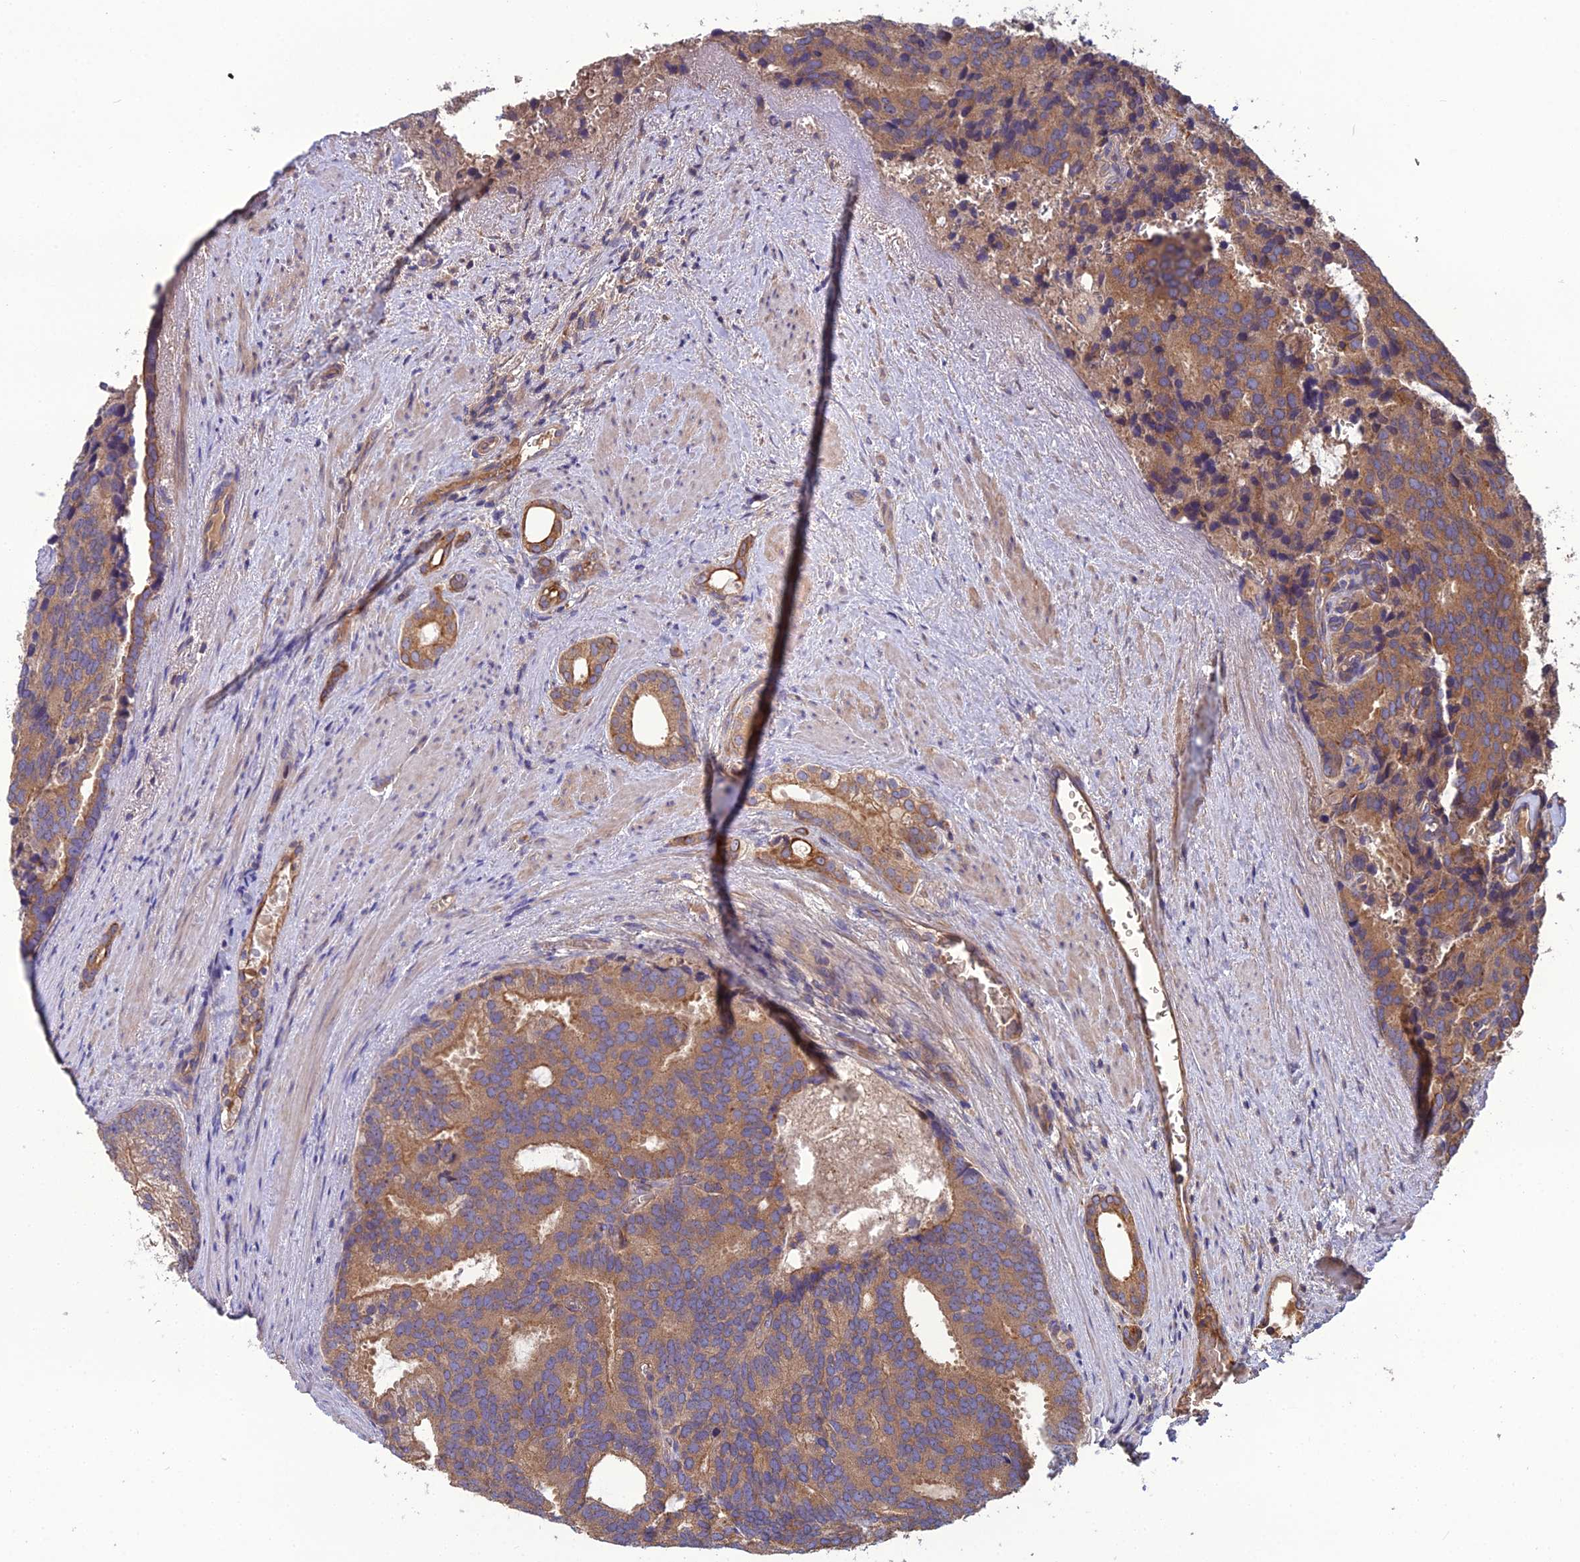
{"staining": {"intensity": "moderate", "quantity": ">75%", "location": "cytoplasmic/membranous"}, "tissue": "prostate cancer", "cell_type": "Tumor cells", "image_type": "cancer", "snomed": [{"axis": "morphology", "description": "Adenocarcinoma, Low grade"}, {"axis": "topography", "description": "Prostate"}], "caption": "The histopathology image shows immunohistochemical staining of prostate adenocarcinoma (low-grade). There is moderate cytoplasmic/membranous staining is seen in approximately >75% of tumor cells.", "gene": "GALR2", "patient": {"sex": "male", "age": 71}}